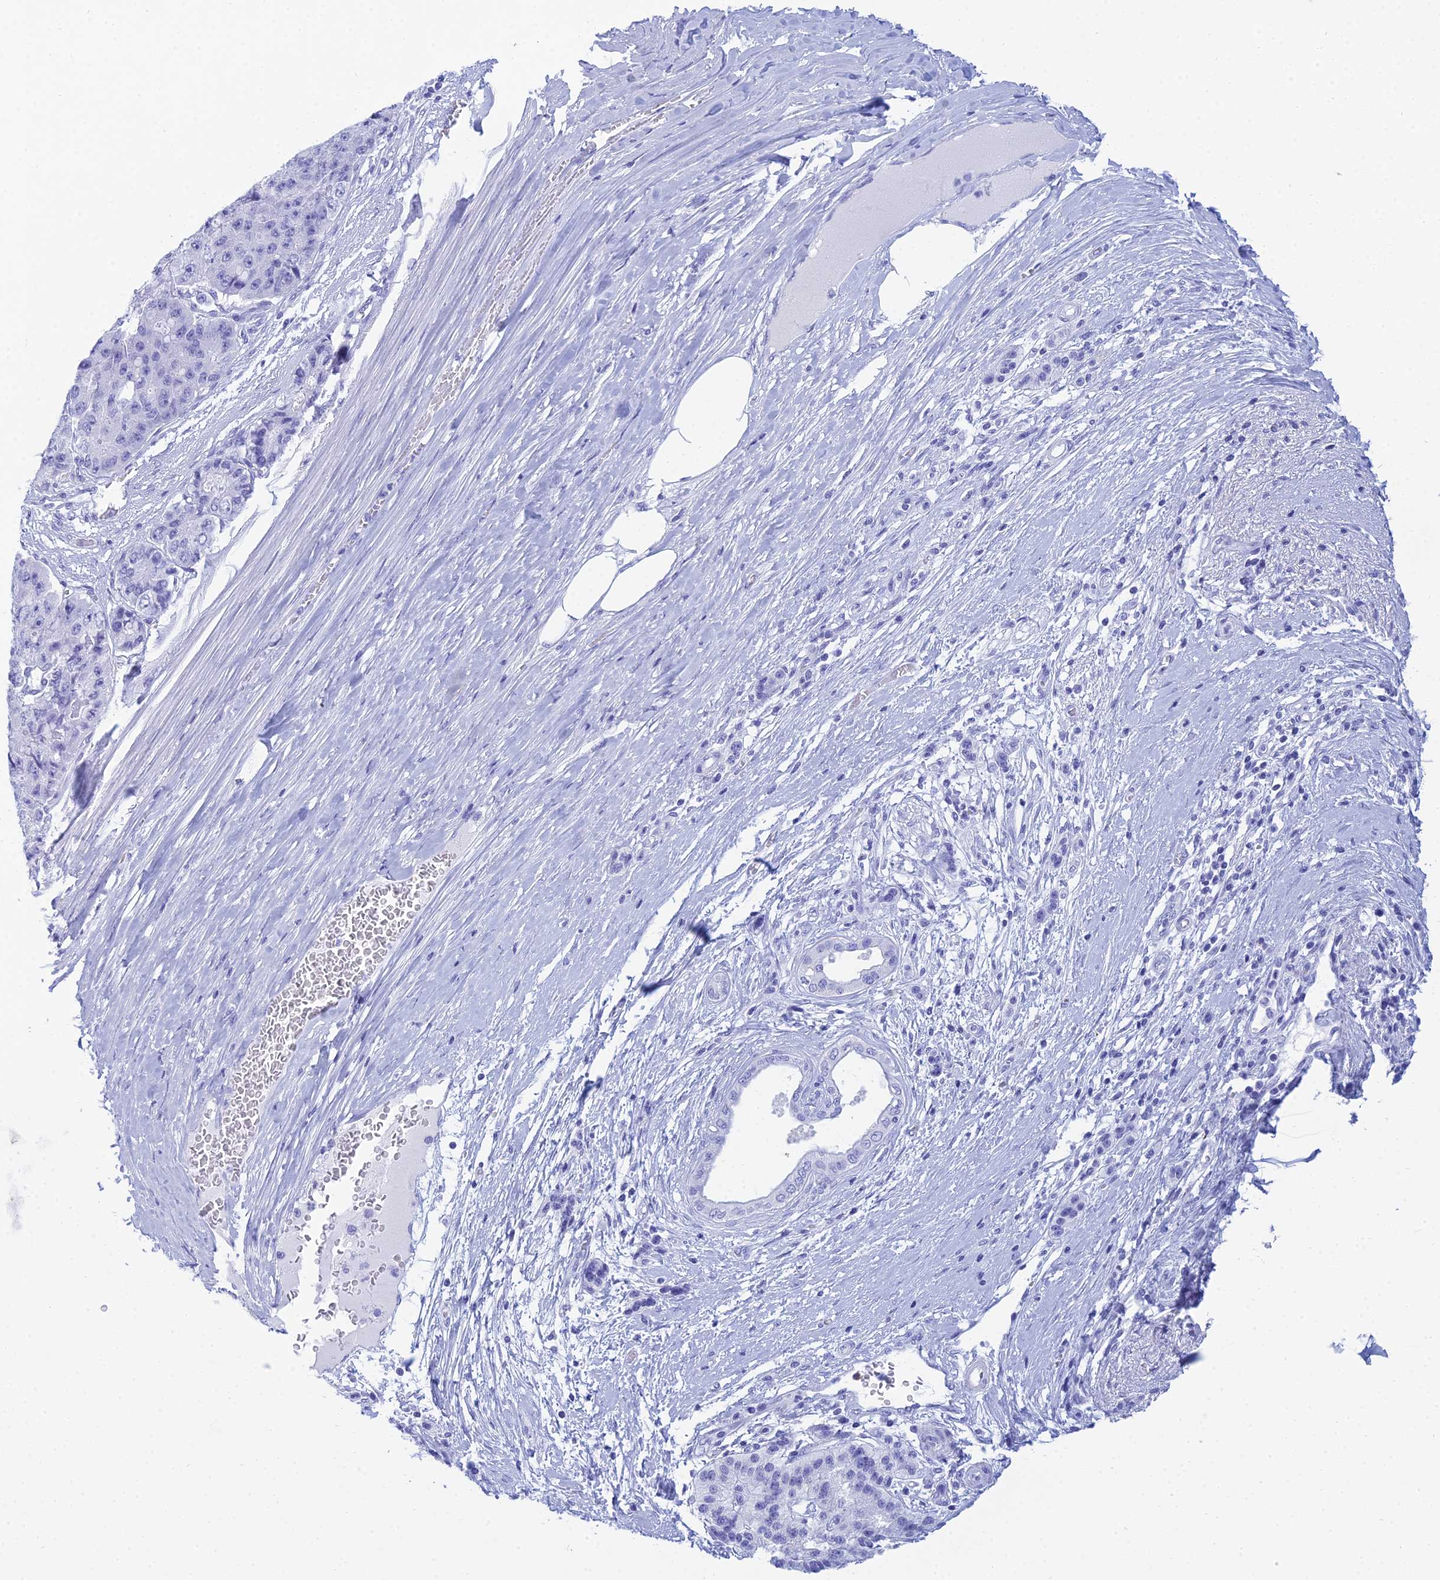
{"staining": {"intensity": "negative", "quantity": "none", "location": "none"}, "tissue": "pancreatic cancer", "cell_type": "Tumor cells", "image_type": "cancer", "snomed": [{"axis": "morphology", "description": "Adenocarcinoma, NOS"}, {"axis": "topography", "description": "Pancreas"}], "caption": "Immunohistochemical staining of pancreatic adenocarcinoma demonstrates no significant staining in tumor cells. The staining was performed using DAB (3,3'-diaminobenzidine) to visualize the protein expression in brown, while the nuclei were stained in blue with hematoxylin (Magnification: 20x).", "gene": "PATE4", "patient": {"sex": "male", "age": 50}}